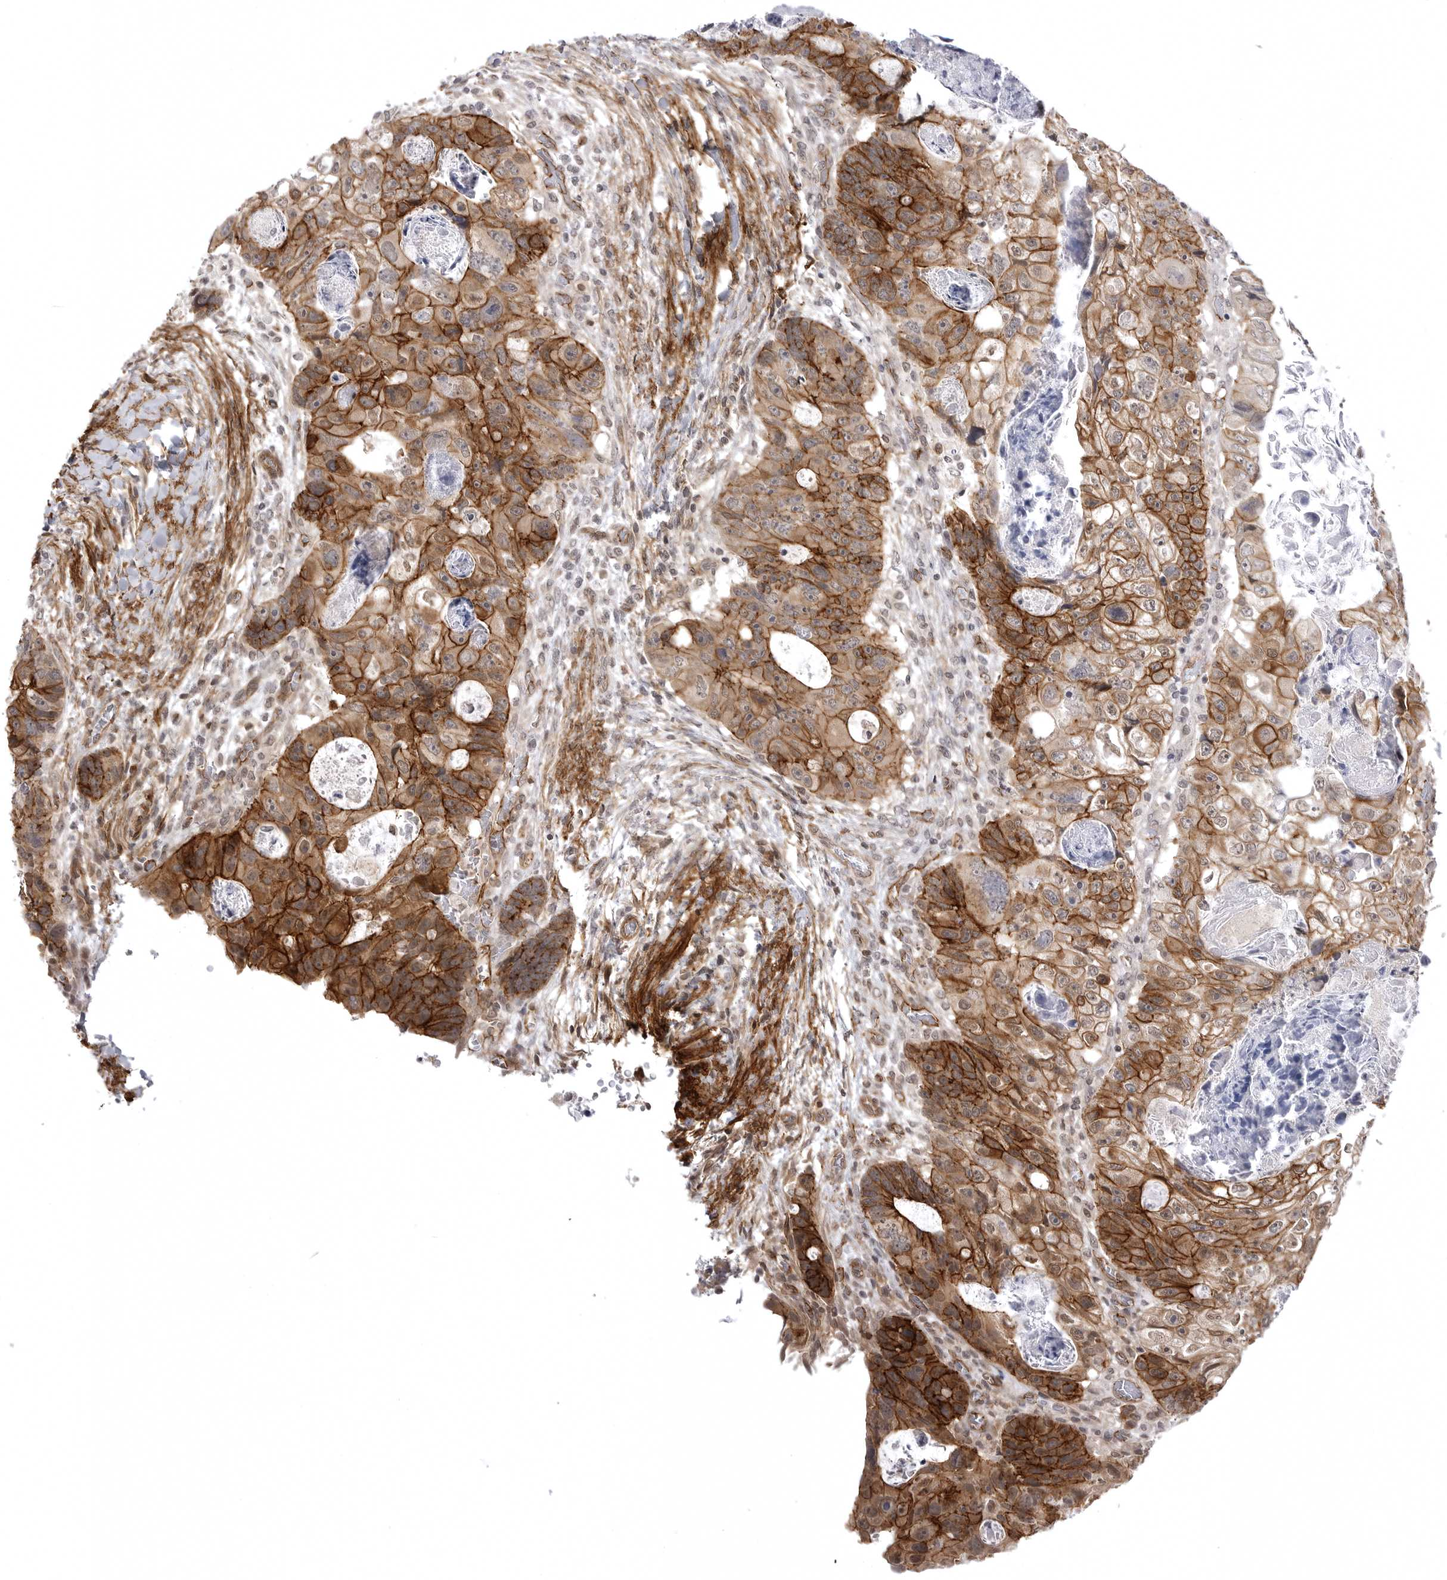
{"staining": {"intensity": "strong", "quantity": ">75%", "location": "cytoplasmic/membranous"}, "tissue": "colorectal cancer", "cell_type": "Tumor cells", "image_type": "cancer", "snomed": [{"axis": "morphology", "description": "Adenocarcinoma, NOS"}, {"axis": "topography", "description": "Rectum"}], "caption": "Protein expression analysis of colorectal cancer (adenocarcinoma) reveals strong cytoplasmic/membranous staining in approximately >75% of tumor cells.", "gene": "SORBS1", "patient": {"sex": "male", "age": 59}}